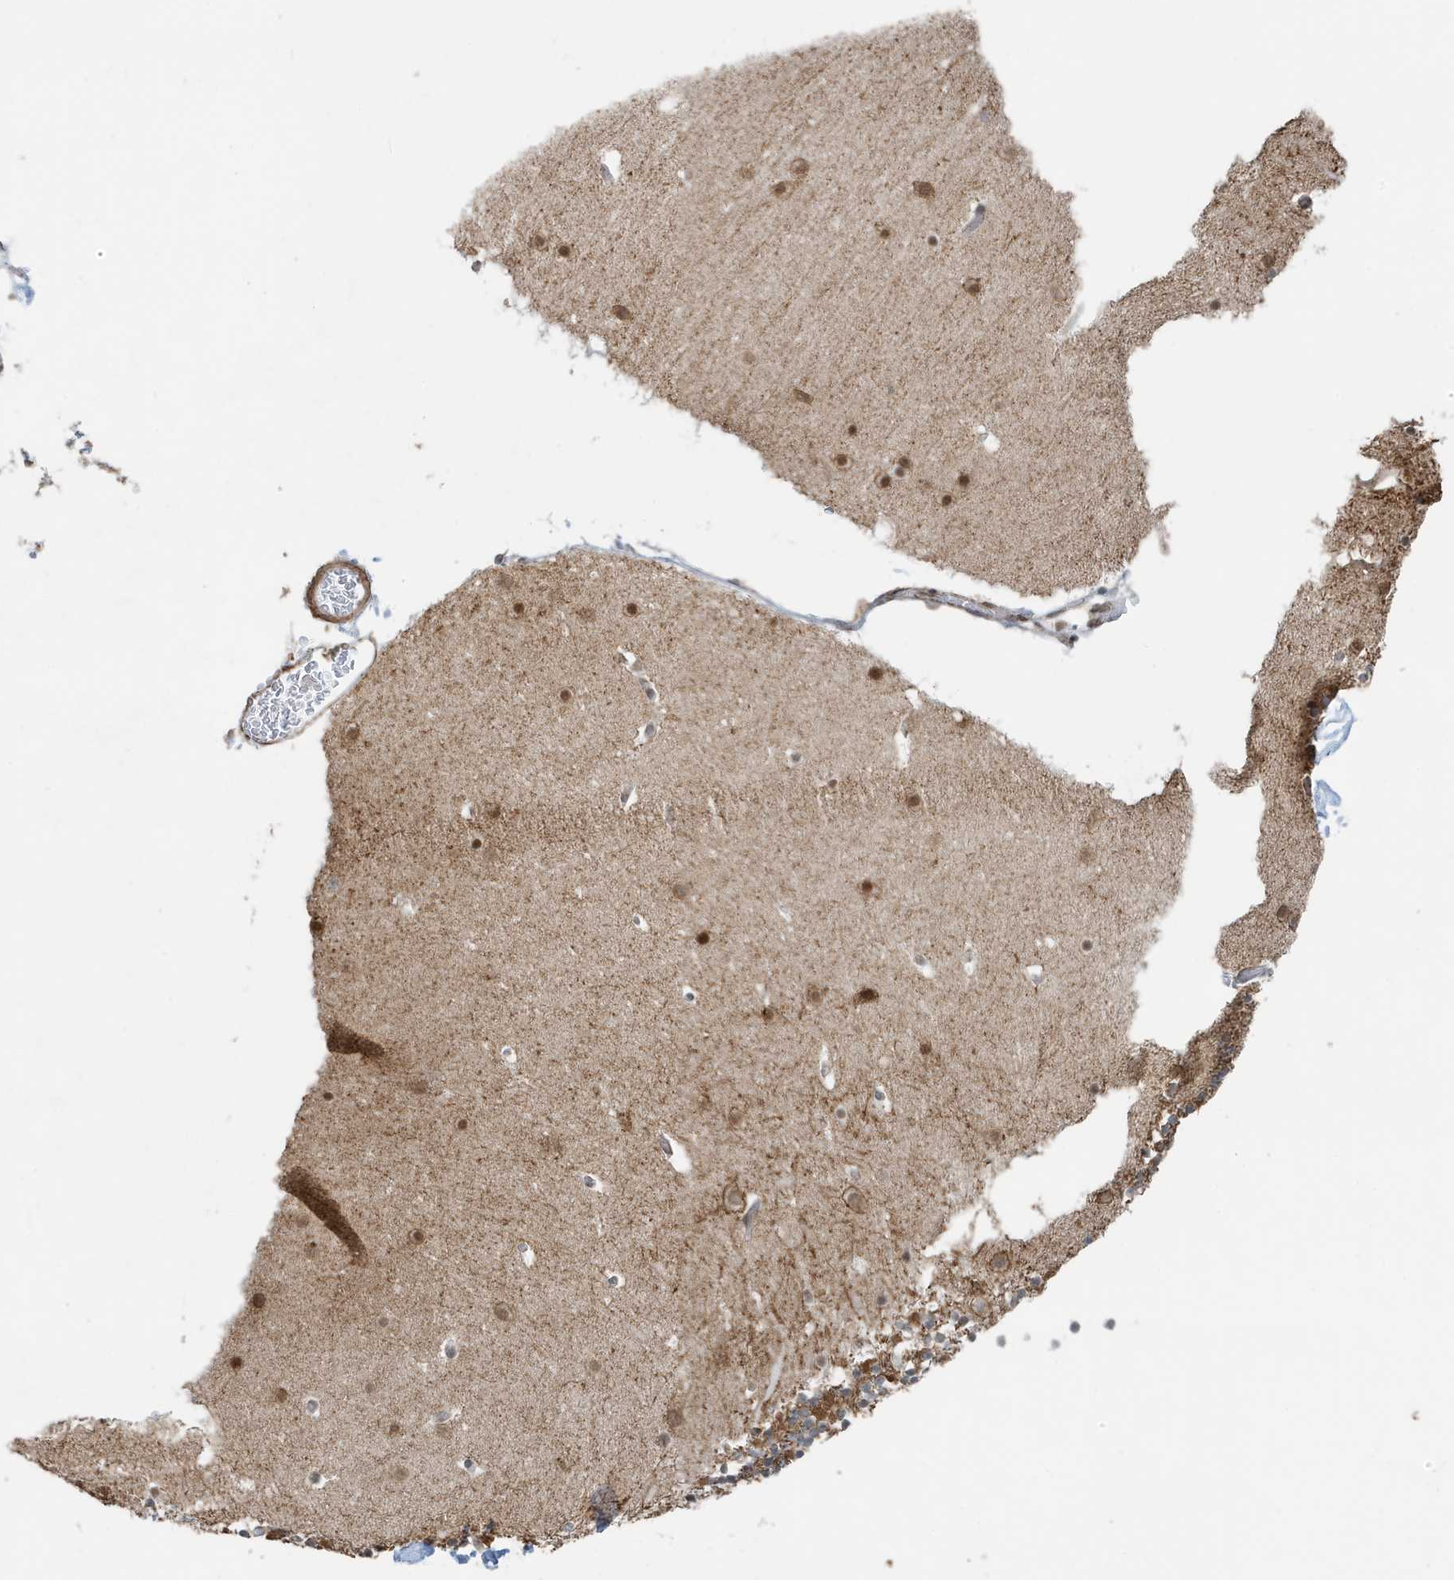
{"staining": {"intensity": "moderate", "quantity": ">75%", "location": "cytoplasmic/membranous"}, "tissue": "cerebellum", "cell_type": "Cells in granular layer", "image_type": "normal", "snomed": [{"axis": "morphology", "description": "Normal tissue, NOS"}, {"axis": "topography", "description": "Cerebellum"}], "caption": "Moderate cytoplasmic/membranous staining for a protein is identified in approximately >75% of cells in granular layer of unremarkable cerebellum using IHC.", "gene": "CHCHD4", "patient": {"sex": "male", "age": 57}}